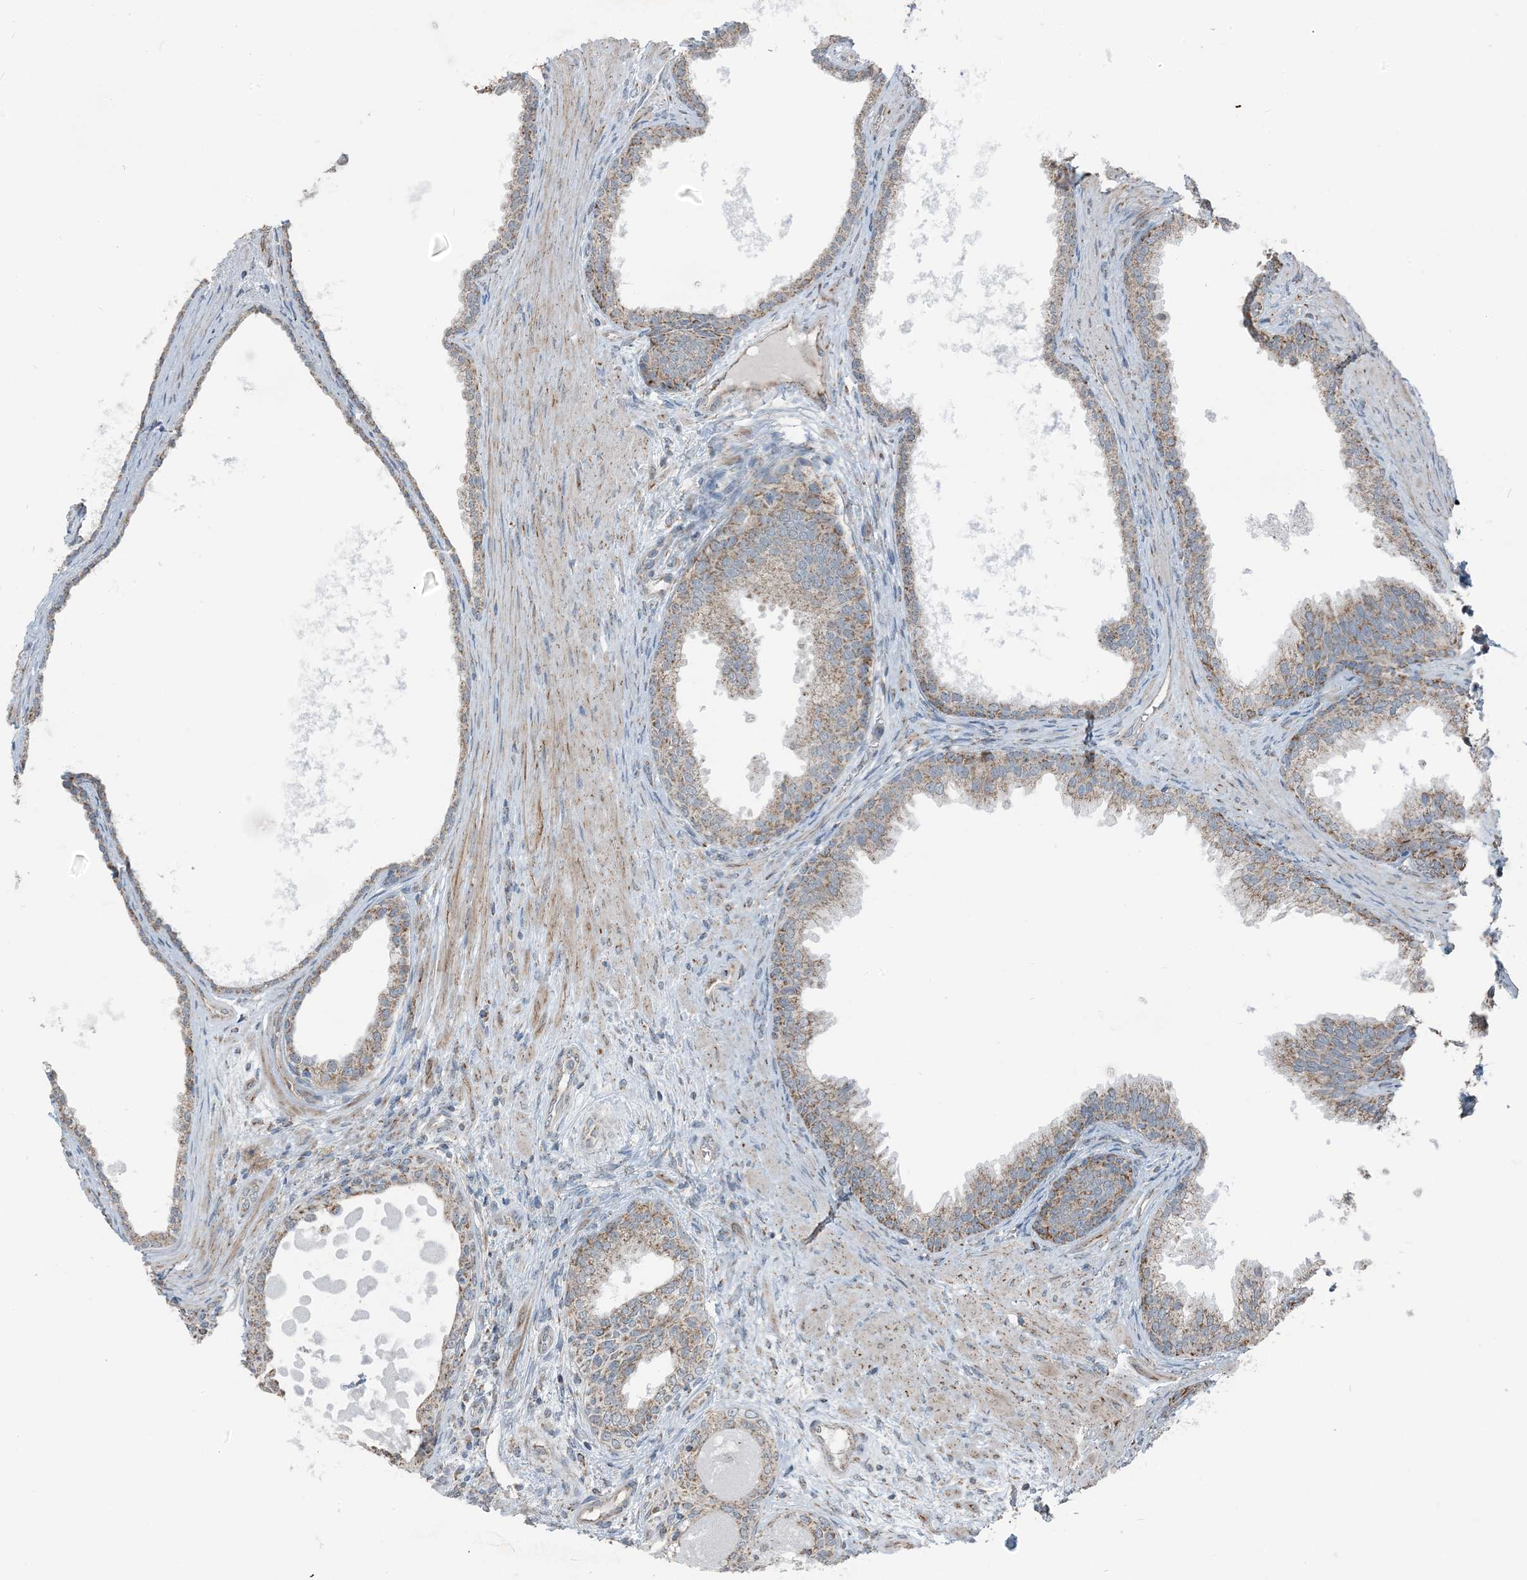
{"staining": {"intensity": "moderate", "quantity": "25%-75%", "location": "cytoplasmic/membranous"}, "tissue": "prostate", "cell_type": "Glandular cells", "image_type": "normal", "snomed": [{"axis": "morphology", "description": "Normal tissue, NOS"}, {"axis": "topography", "description": "Prostate"}], "caption": "Prostate stained with immunohistochemistry displays moderate cytoplasmic/membranous expression in about 25%-75% of glandular cells.", "gene": "PILRB", "patient": {"sex": "male", "age": 76}}